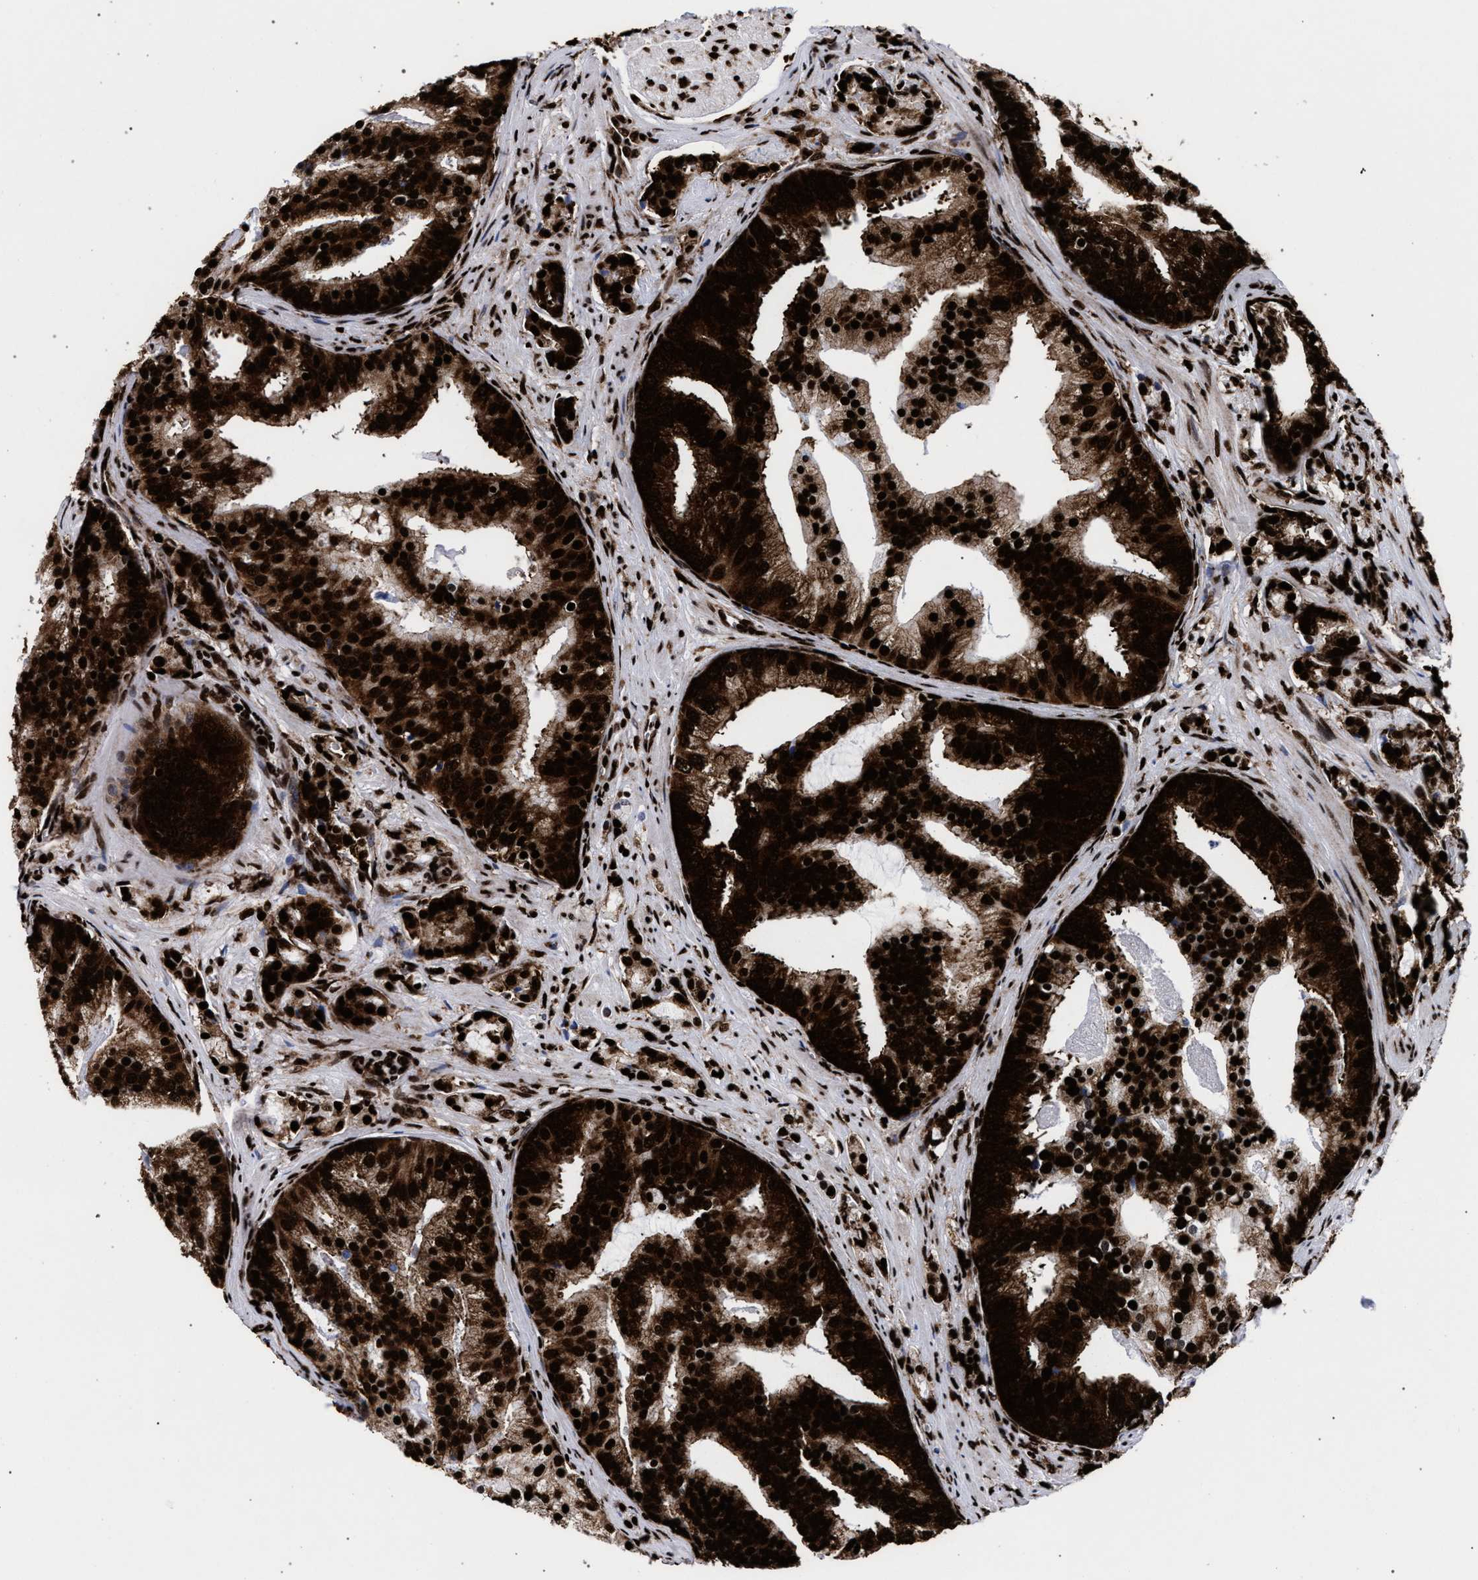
{"staining": {"intensity": "strong", "quantity": ">75%", "location": "cytoplasmic/membranous,nuclear"}, "tissue": "prostate cancer", "cell_type": "Tumor cells", "image_type": "cancer", "snomed": [{"axis": "morphology", "description": "Adenocarcinoma, Low grade"}, {"axis": "topography", "description": "Prostate"}], "caption": "Tumor cells exhibit high levels of strong cytoplasmic/membranous and nuclear positivity in approximately >75% of cells in human prostate cancer. The protein is stained brown, and the nuclei are stained in blue (DAB IHC with brightfield microscopy, high magnification).", "gene": "HNRNPA1", "patient": {"sex": "male", "age": 58}}